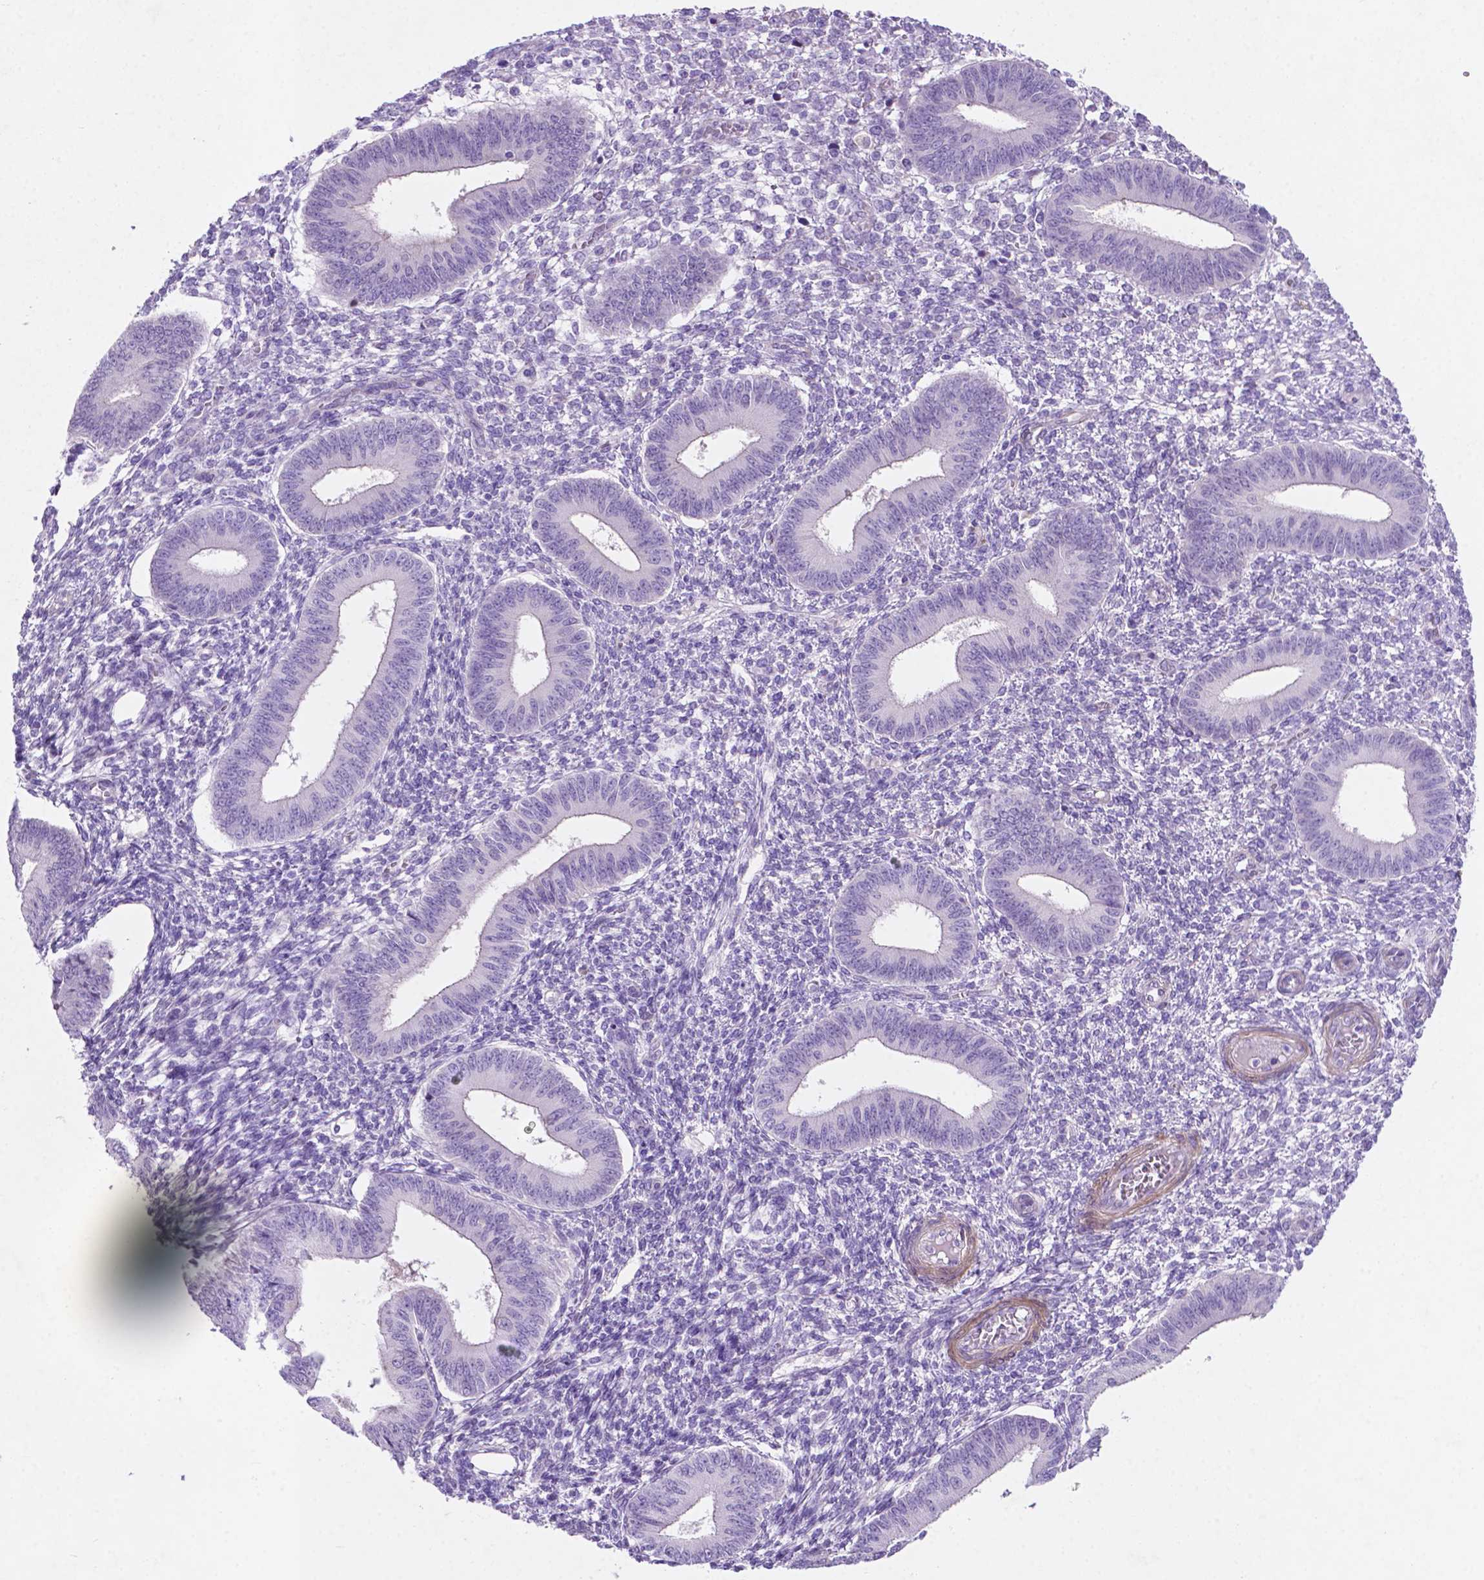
{"staining": {"intensity": "negative", "quantity": "none", "location": "none"}, "tissue": "endometrium", "cell_type": "Cells in endometrial stroma", "image_type": "normal", "snomed": [{"axis": "morphology", "description": "Normal tissue, NOS"}, {"axis": "topography", "description": "Endometrium"}], "caption": "IHC micrograph of benign endometrium stained for a protein (brown), which displays no positivity in cells in endometrial stroma. The staining was performed using DAB to visualize the protein expression in brown, while the nuclei were stained in blue with hematoxylin (Magnification: 20x).", "gene": "ASPG", "patient": {"sex": "female", "age": 42}}